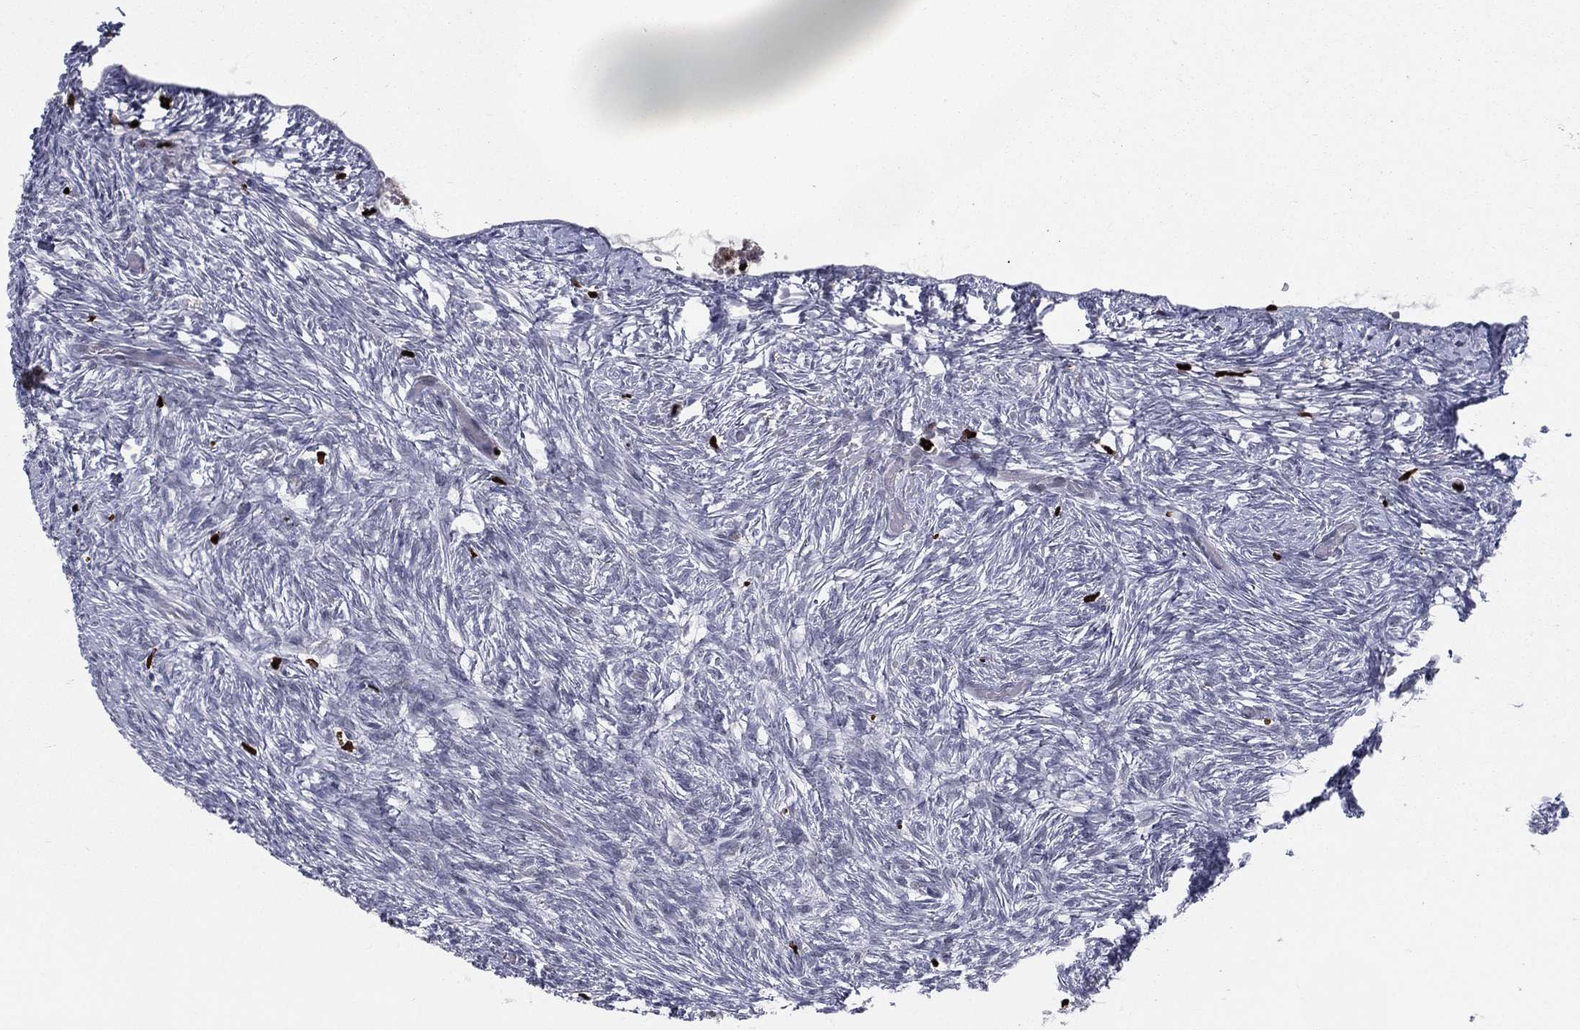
{"staining": {"intensity": "negative", "quantity": "none", "location": "none"}, "tissue": "ovary", "cell_type": "Ovarian stroma cells", "image_type": "normal", "snomed": [{"axis": "morphology", "description": "Normal tissue, NOS"}, {"axis": "topography", "description": "Ovary"}], "caption": "There is no significant positivity in ovarian stroma cells of ovary. (DAB immunohistochemistry, high magnification).", "gene": "MNDA", "patient": {"sex": "female", "age": 39}}